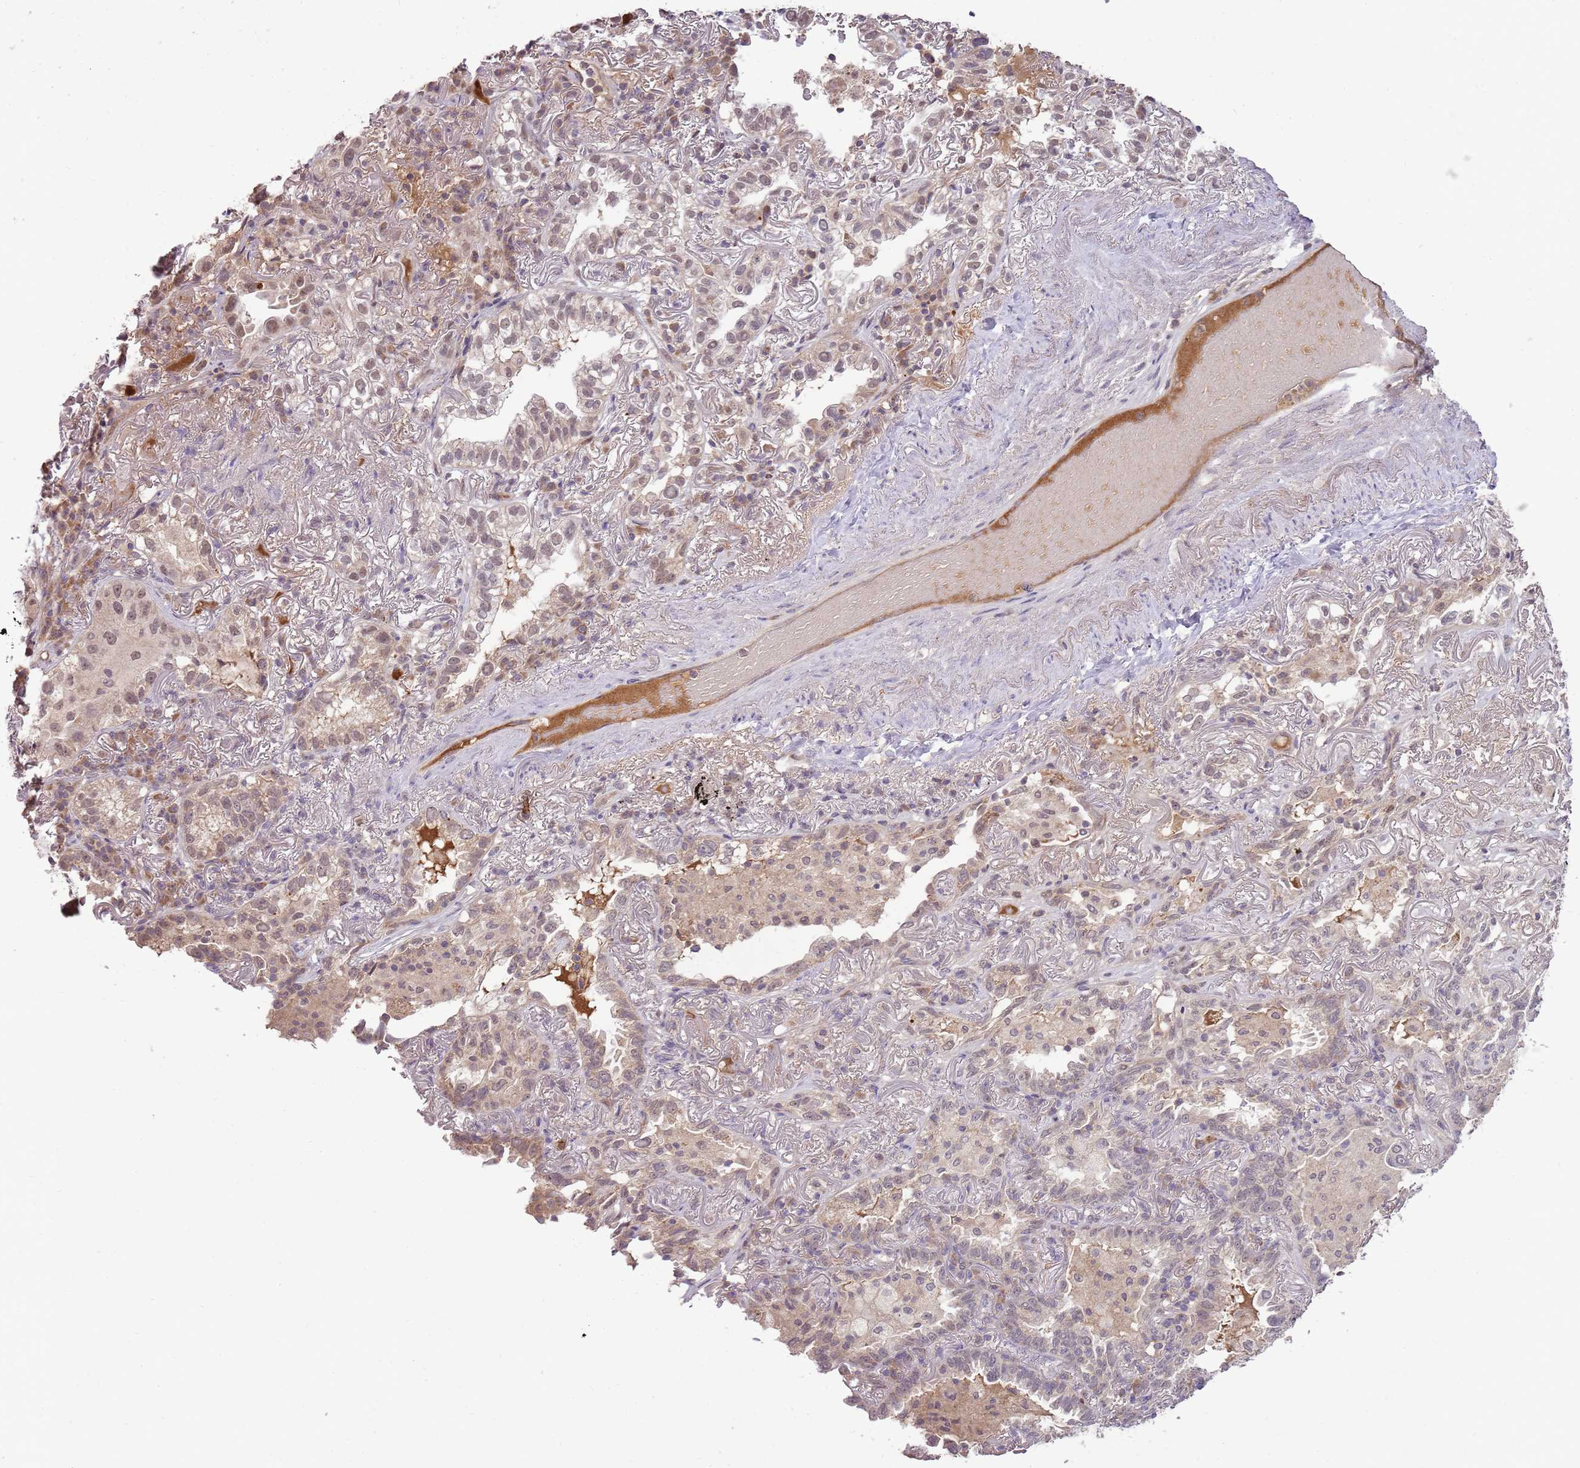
{"staining": {"intensity": "moderate", "quantity": "25%-75%", "location": "cytoplasmic/membranous,nuclear"}, "tissue": "lung cancer", "cell_type": "Tumor cells", "image_type": "cancer", "snomed": [{"axis": "morphology", "description": "Adenocarcinoma, NOS"}, {"axis": "topography", "description": "Lung"}], "caption": "An image of human lung cancer stained for a protein reveals moderate cytoplasmic/membranous and nuclear brown staining in tumor cells.", "gene": "NBPF6", "patient": {"sex": "female", "age": 69}}